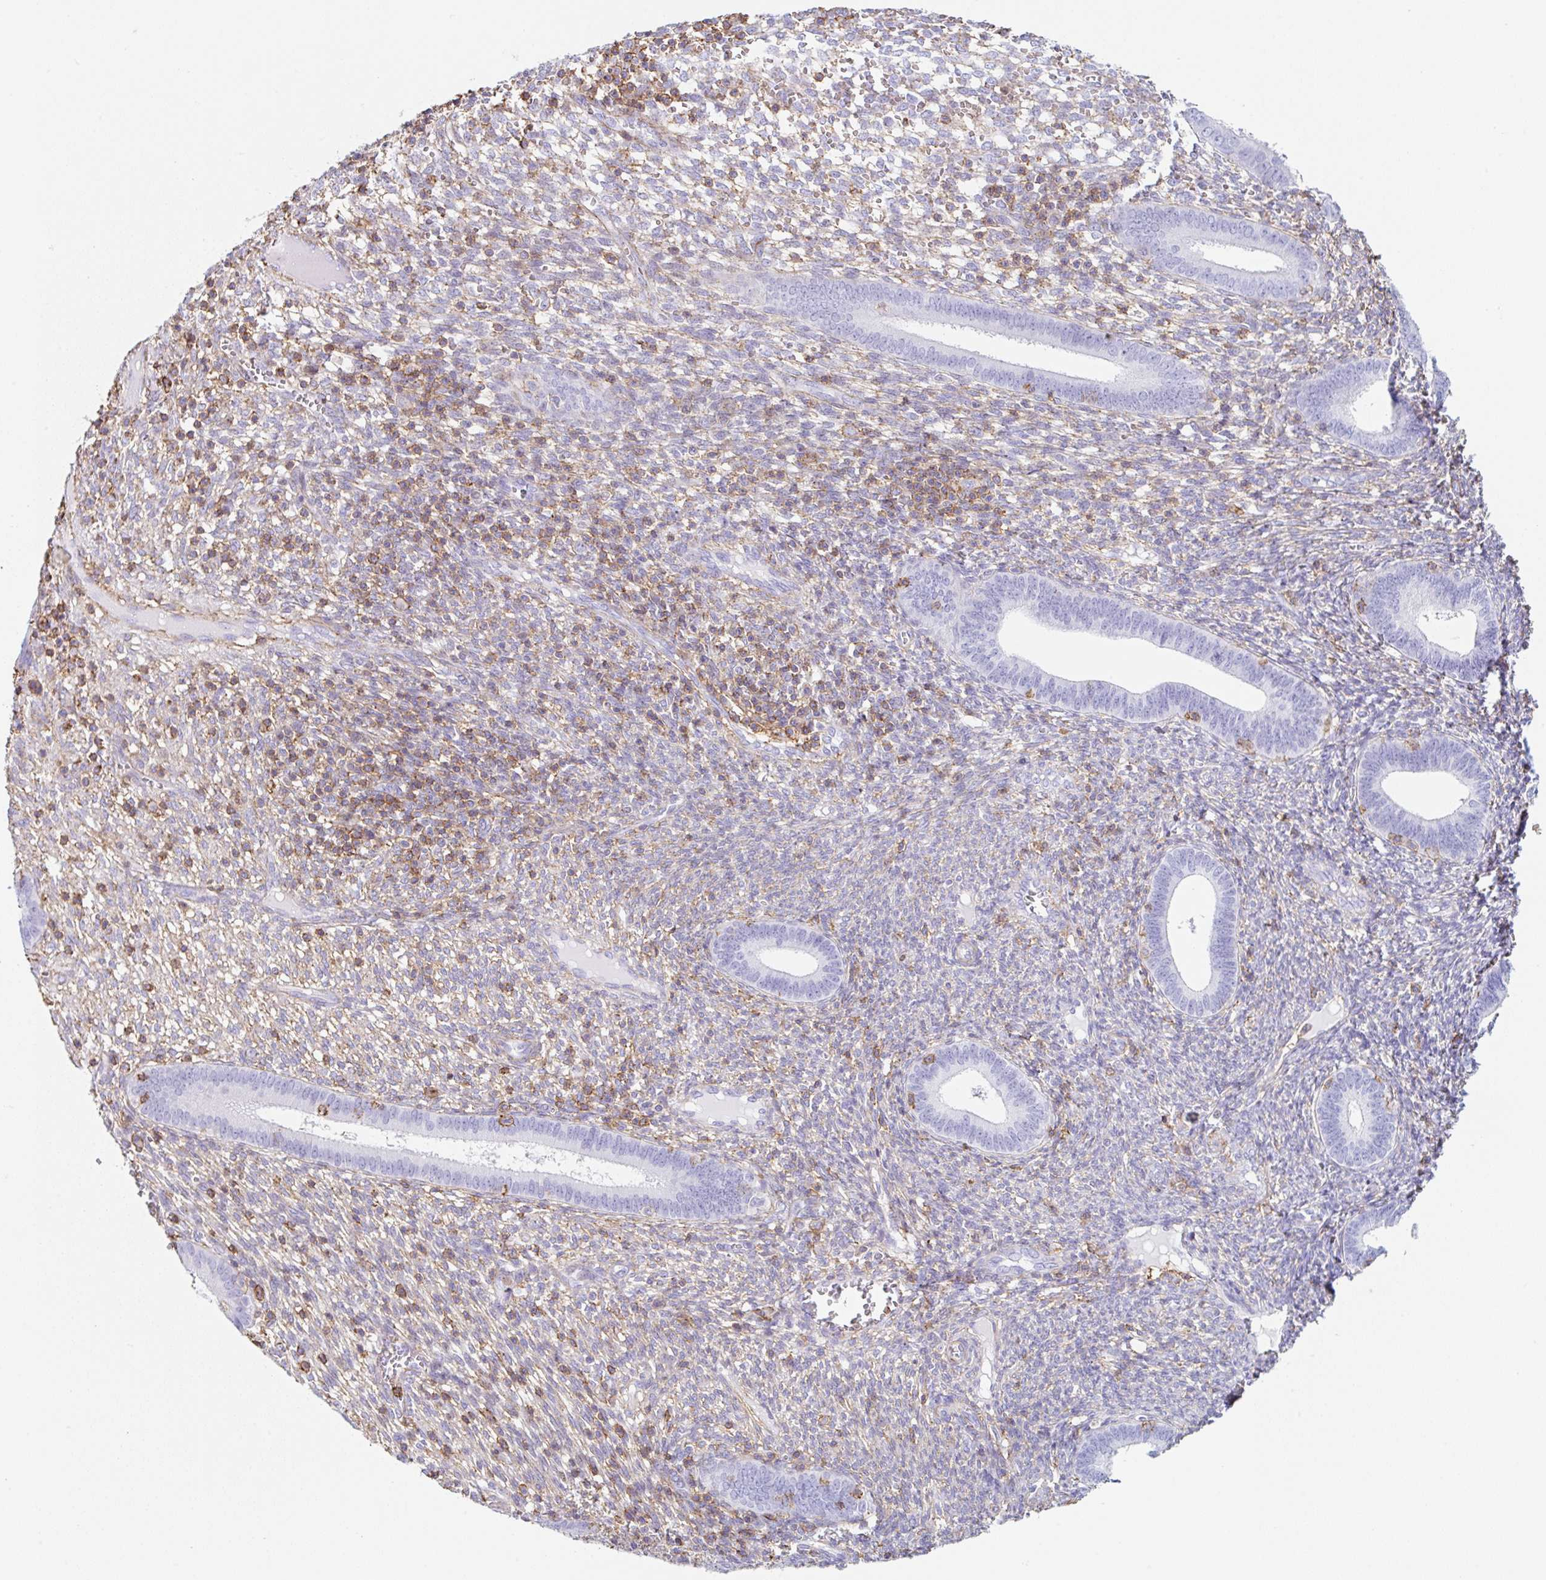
{"staining": {"intensity": "moderate", "quantity": "25%-75%", "location": "cytoplasmic/membranous"}, "tissue": "endometrium", "cell_type": "Cells in endometrial stroma", "image_type": "normal", "snomed": [{"axis": "morphology", "description": "Normal tissue, NOS"}, {"axis": "topography", "description": "Endometrium"}], "caption": "Immunohistochemical staining of benign endometrium exhibits medium levels of moderate cytoplasmic/membranous expression in about 25%-75% of cells in endometrial stroma.", "gene": "MTTP", "patient": {"sex": "female", "age": 41}}